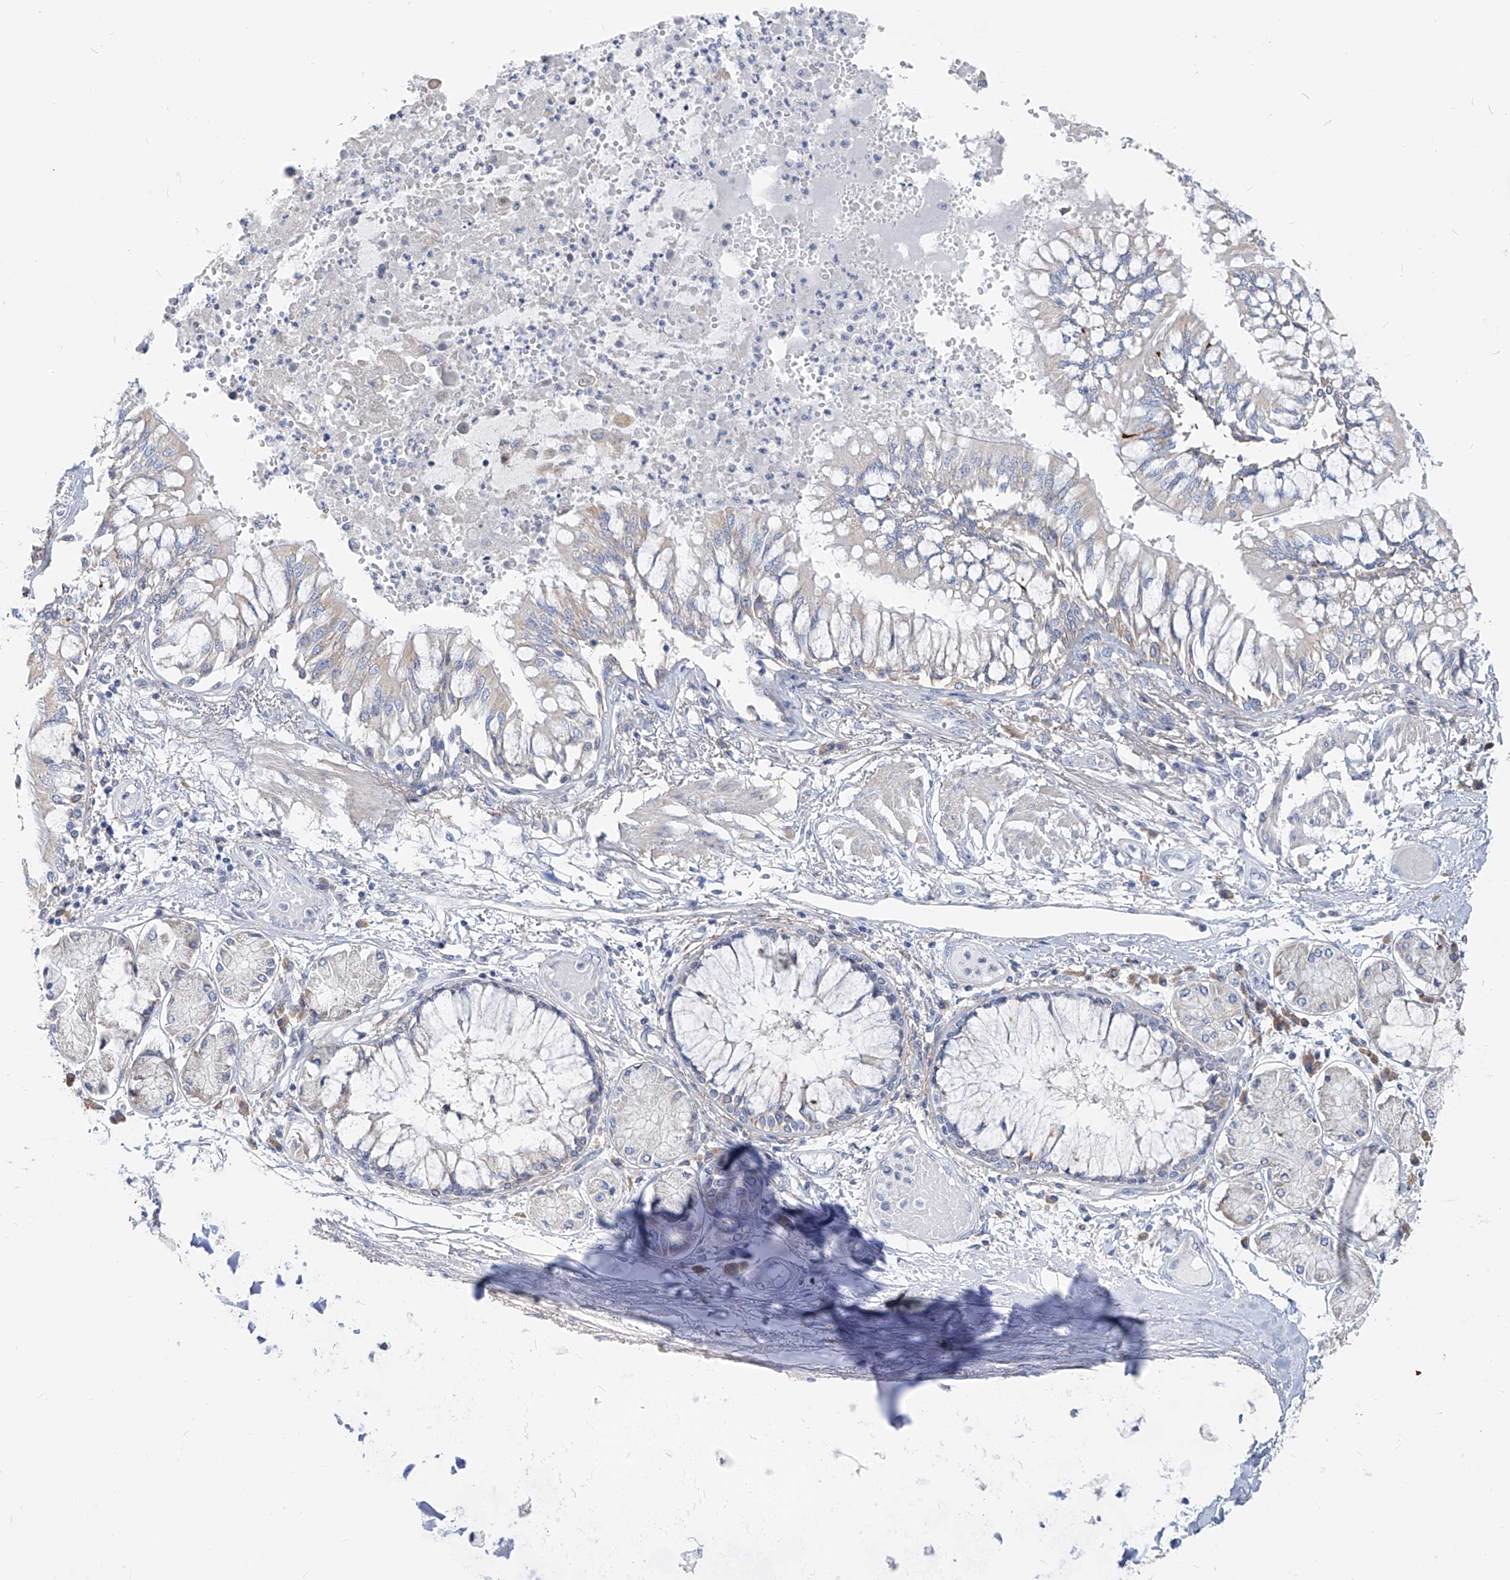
{"staining": {"intensity": "moderate", "quantity": "25%-75%", "location": "cytoplasmic/membranous"}, "tissue": "bronchus", "cell_type": "Respiratory epithelial cells", "image_type": "normal", "snomed": [{"axis": "morphology", "description": "Normal tissue, NOS"}, {"axis": "topography", "description": "Cartilage tissue"}, {"axis": "topography", "description": "Bronchus"}, {"axis": "topography", "description": "Lung"}], "caption": "Respiratory epithelial cells exhibit medium levels of moderate cytoplasmic/membranous positivity in about 25%-75% of cells in normal bronchus.", "gene": "UFL1", "patient": {"sex": "female", "age": 49}}